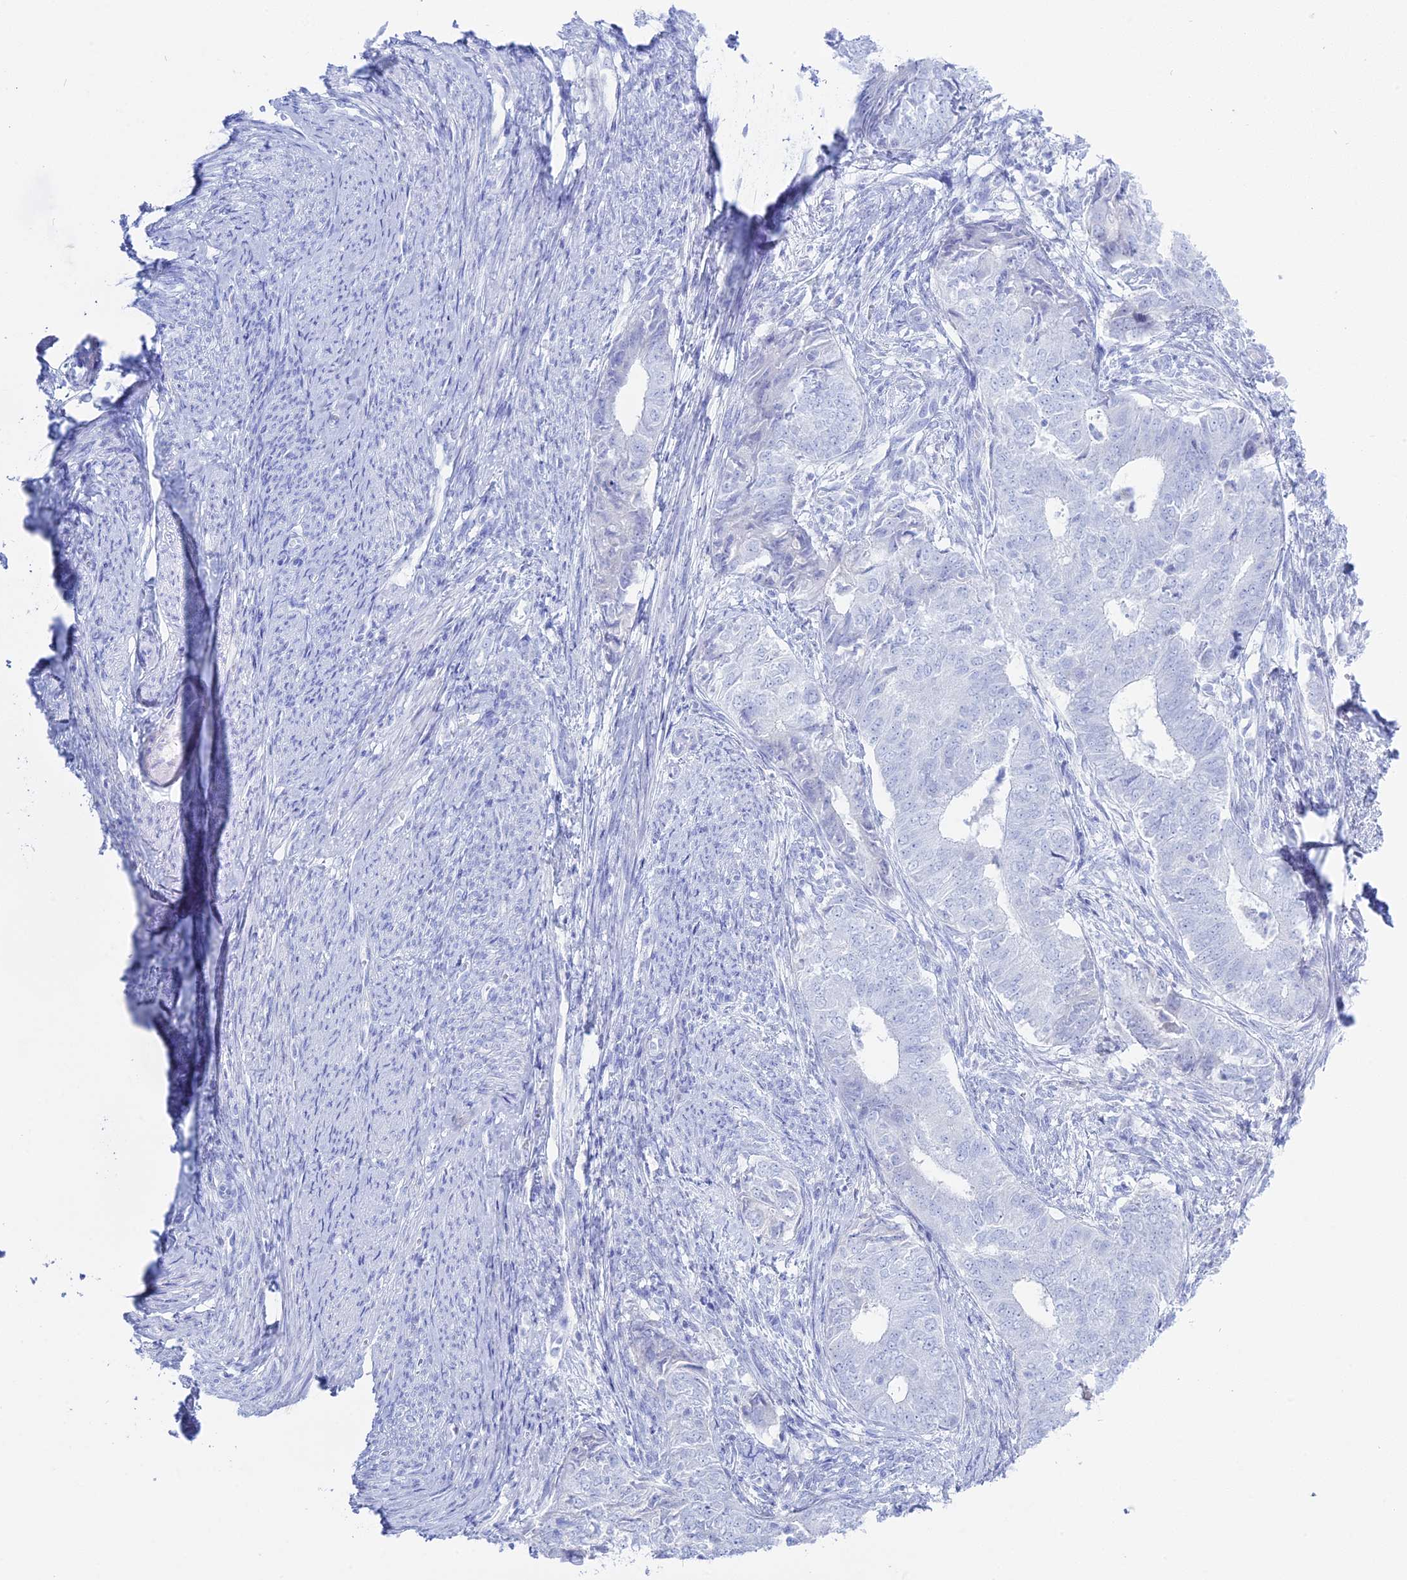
{"staining": {"intensity": "negative", "quantity": "none", "location": "none"}, "tissue": "endometrial cancer", "cell_type": "Tumor cells", "image_type": "cancer", "snomed": [{"axis": "morphology", "description": "Adenocarcinoma, NOS"}, {"axis": "topography", "description": "Endometrium"}], "caption": "Endometrial adenocarcinoma stained for a protein using IHC demonstrates no staining tumor cells.", "gene": "ADGRA1", "patient": {"sex": "female", "age": 62}}